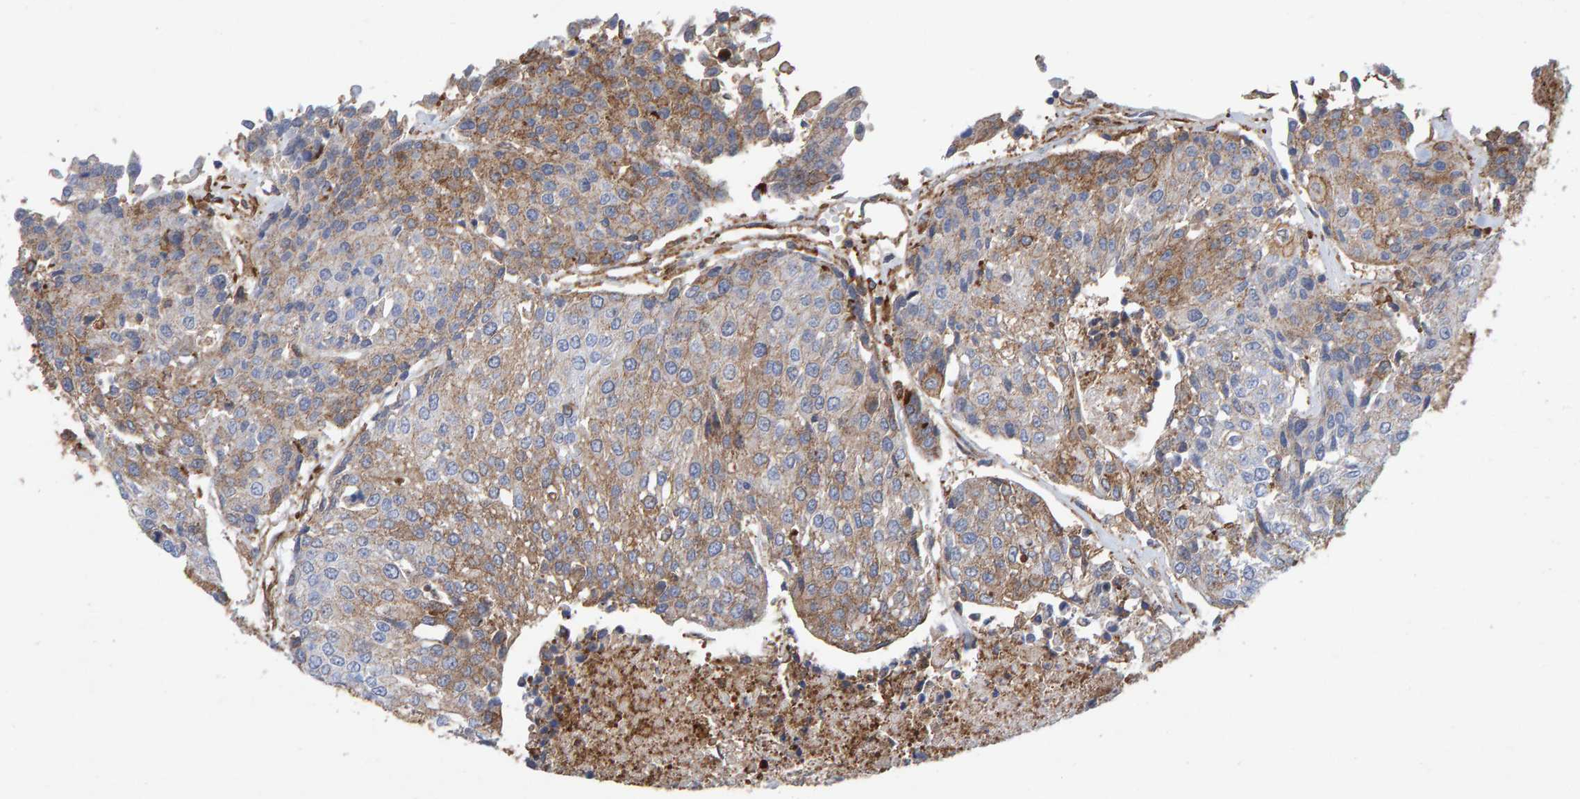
{"staining": {"intensity": "weak", "quantity": "25%-75%", "location": "cytoplasmic/membranous"}, "tissue": "urothelial cancer", "cell_type": "Tumor cells", "image_type": "cancer", "snomed": [{"axis": "morphology", "description": "Urothelial carcinoma, High grade"}, {"axis": "topography", "description": "Urinary bladder"}], "caption": "Tumor cells demonstrate weak cytoplasmic/membranous expression in about 25%-75% of cells in high-grade urothelial carcinoma.", "gene": "MVP", "patient": {"sex": "female", "age": 85}}